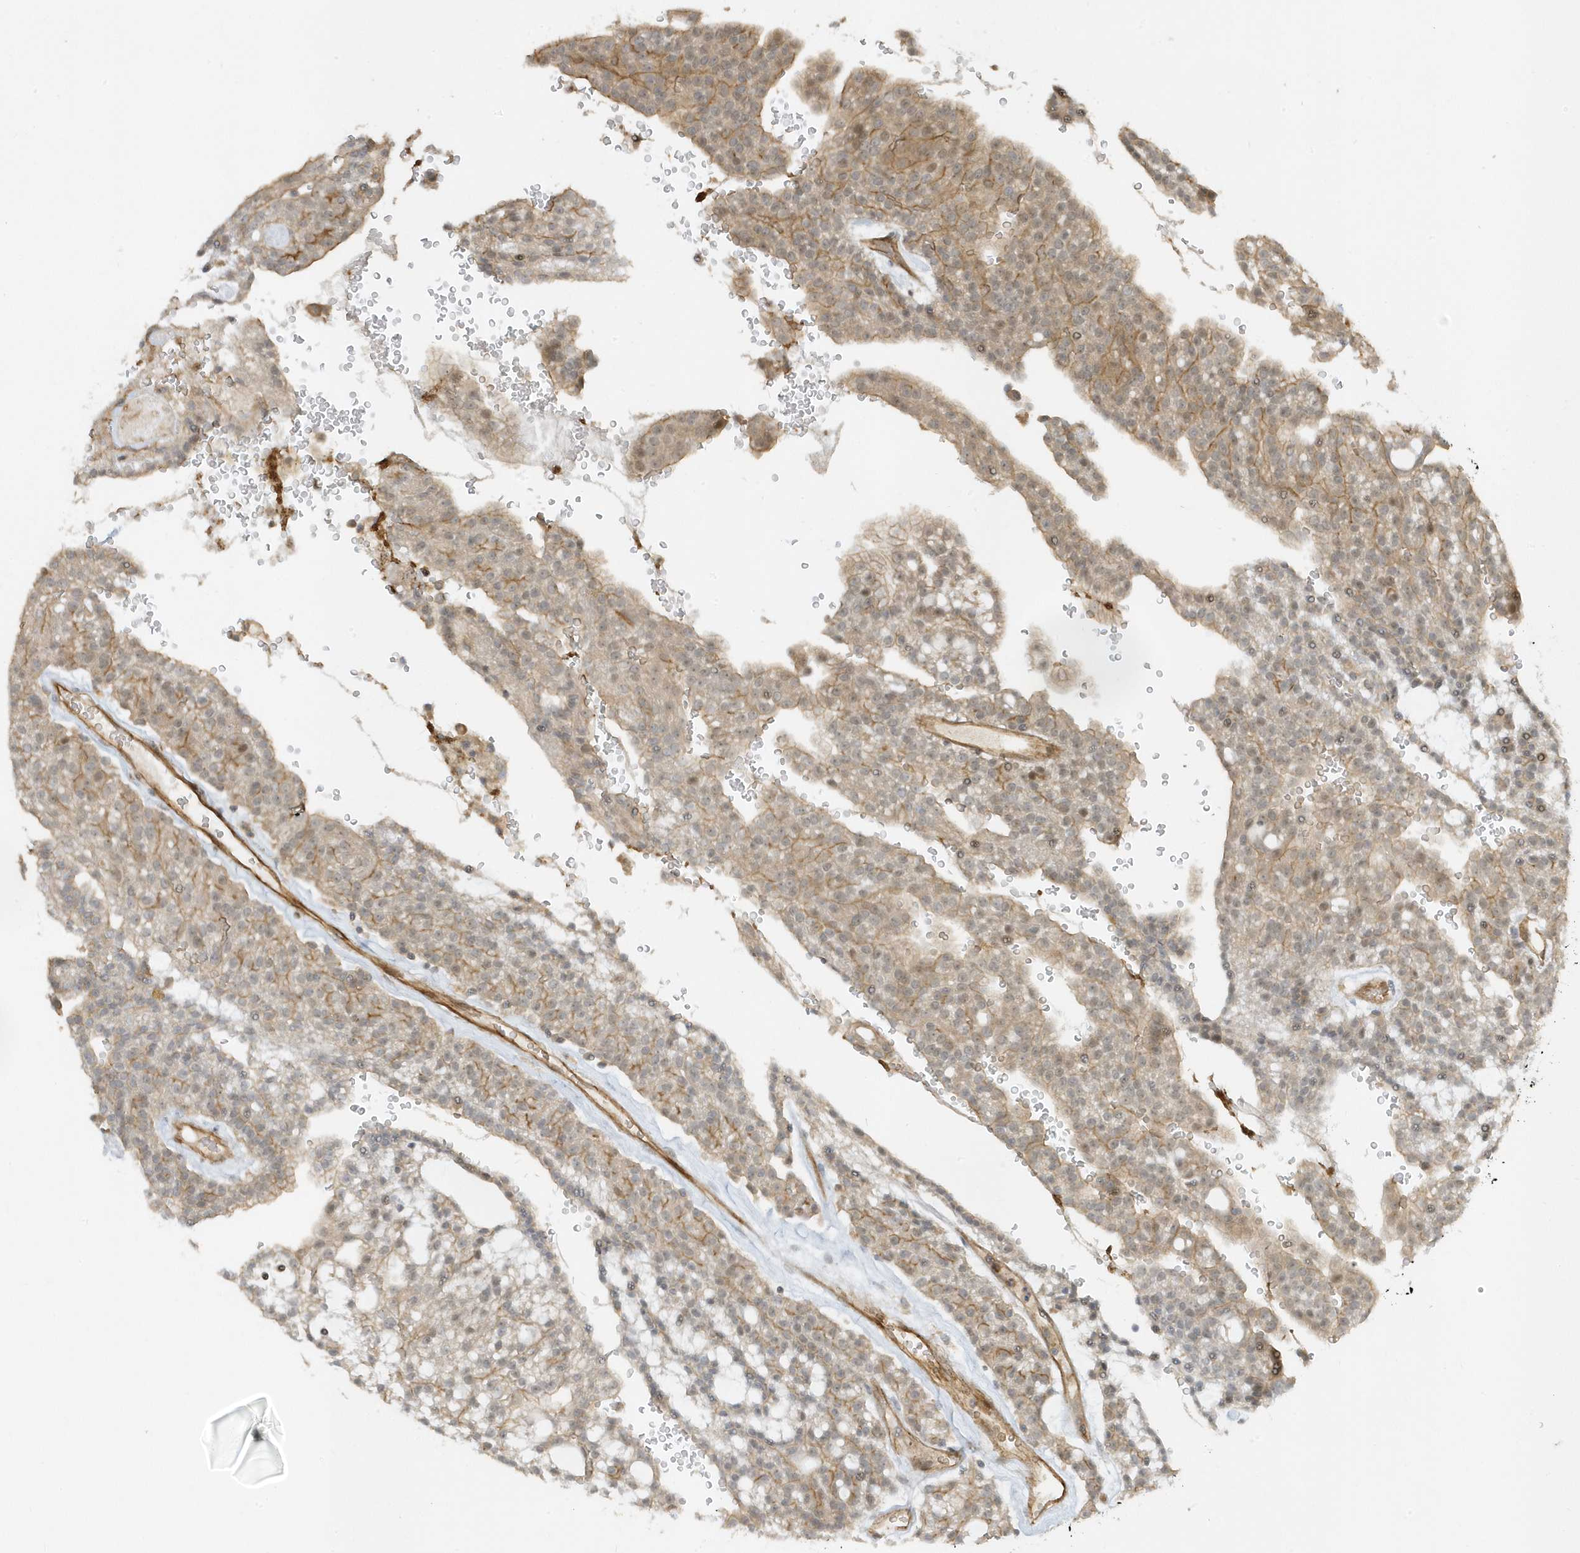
{"staining": {"intensity": "weak", "quantity": ">75%", "location": "cytoplasmic/membranous"}, "tissue": "renal cancer", "cell_type": "Tumor cells", "image_type": "cancer", "snomed": [{"axis": "morphology", "description": "Adenocarcinoma, NOS"}, {"axis": "topography", "description": "Kidney"}], "caption": "Renal cancer stained with a protein marker exhibits weak staining in tumor cells.", "gene": "ZBTB8A", "patient": {"sex": "male", "age": 63}}